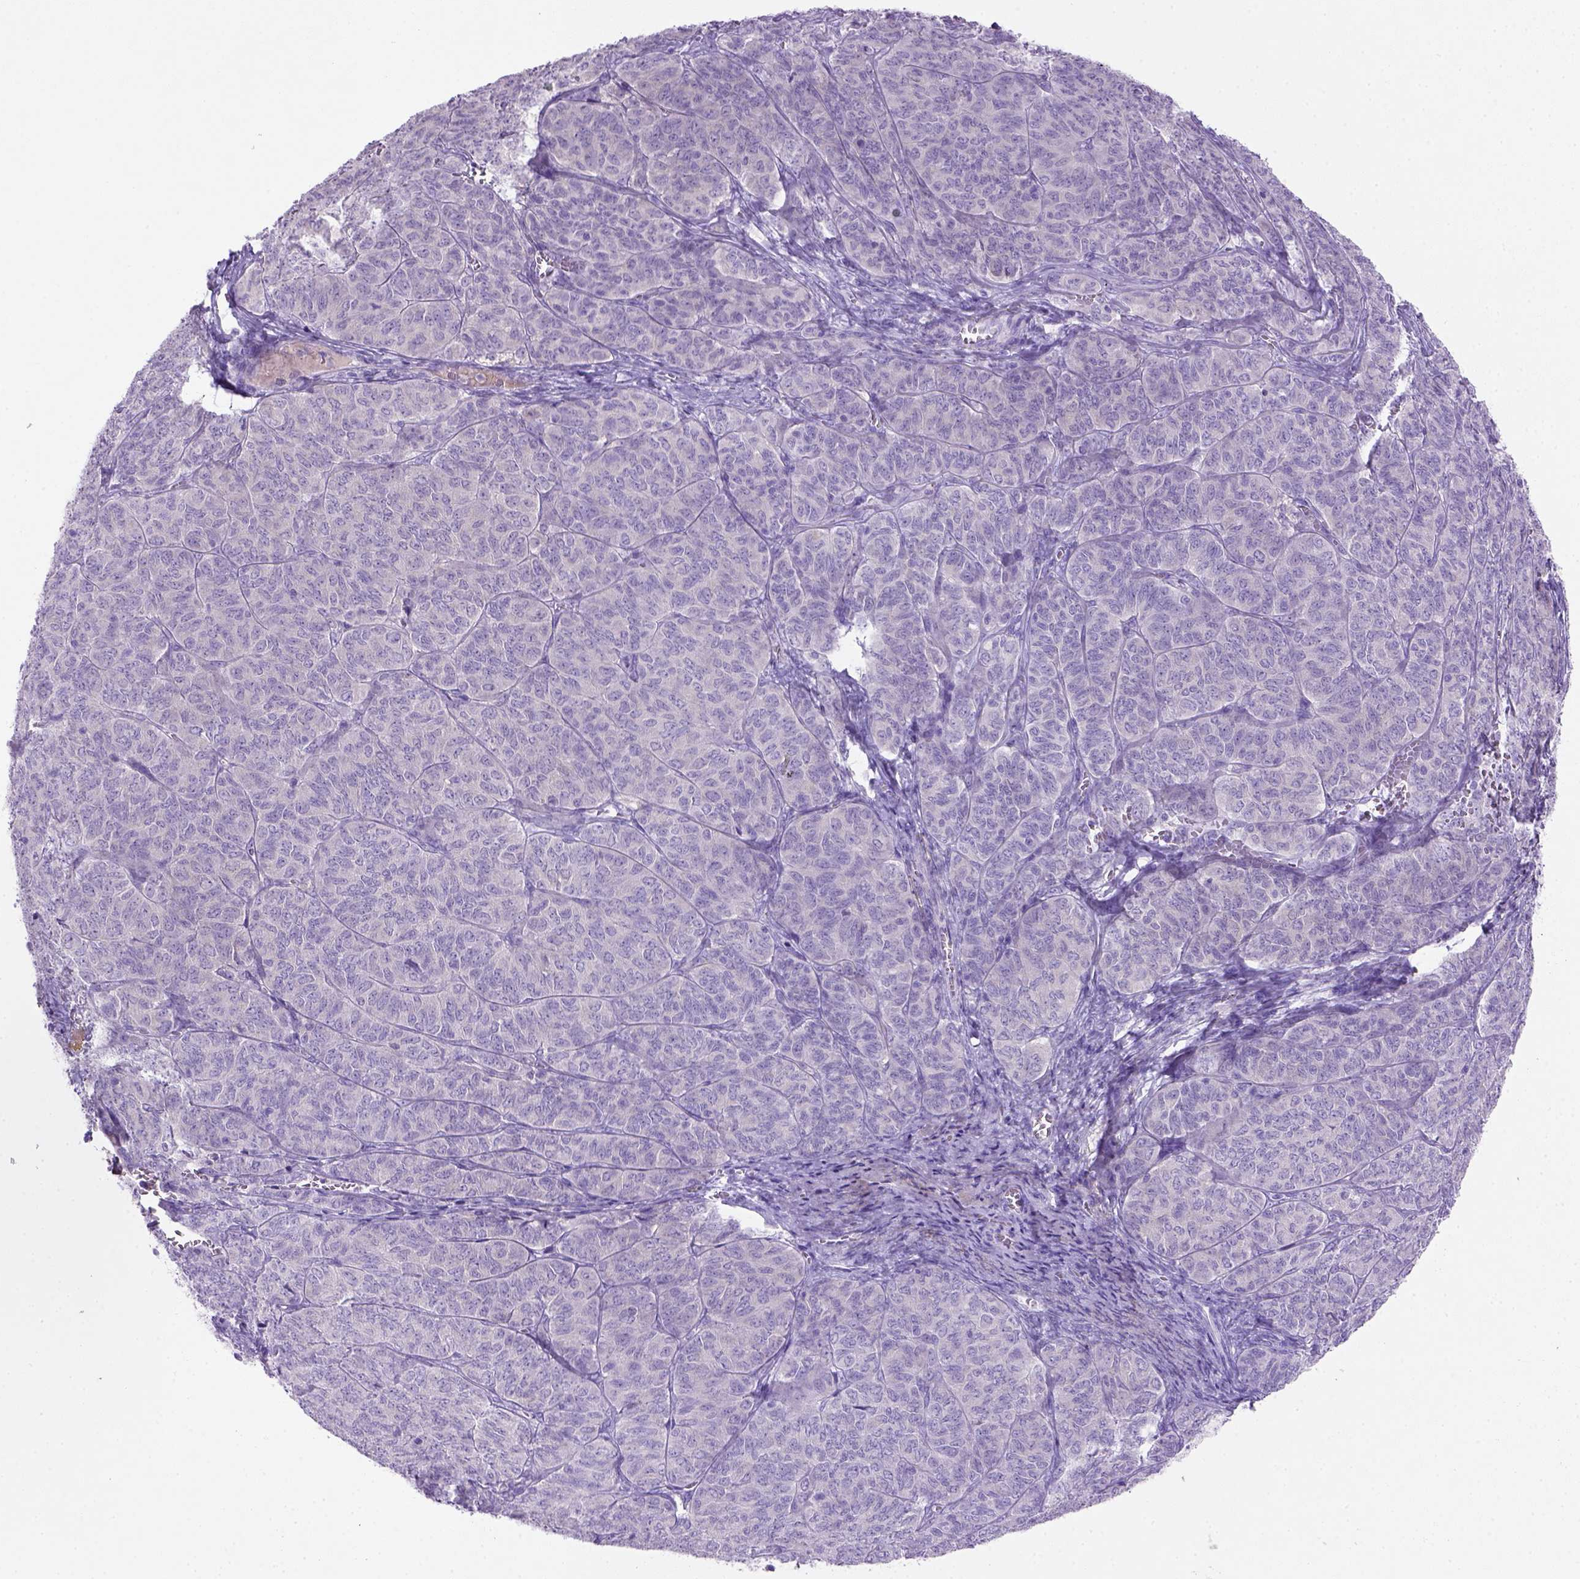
{"staining": {"intensity": "negative", "quantity": "none", "location": "none"}, "tissue": "ovarian cancer", "cell_type": "Tumor cells", "image_type": "cancer", "snomed": [{"axis": "morphology", "description": "Carcinoma, endometroid"}, {"axis": "topography", "description": "Ovary"}], "caption": "Image shows no protein staining in tumor cells of ovarian endometroid carcinoma tissue.", "gene": "SIRPD", "patient": {"sex": "female", "age": 80}}